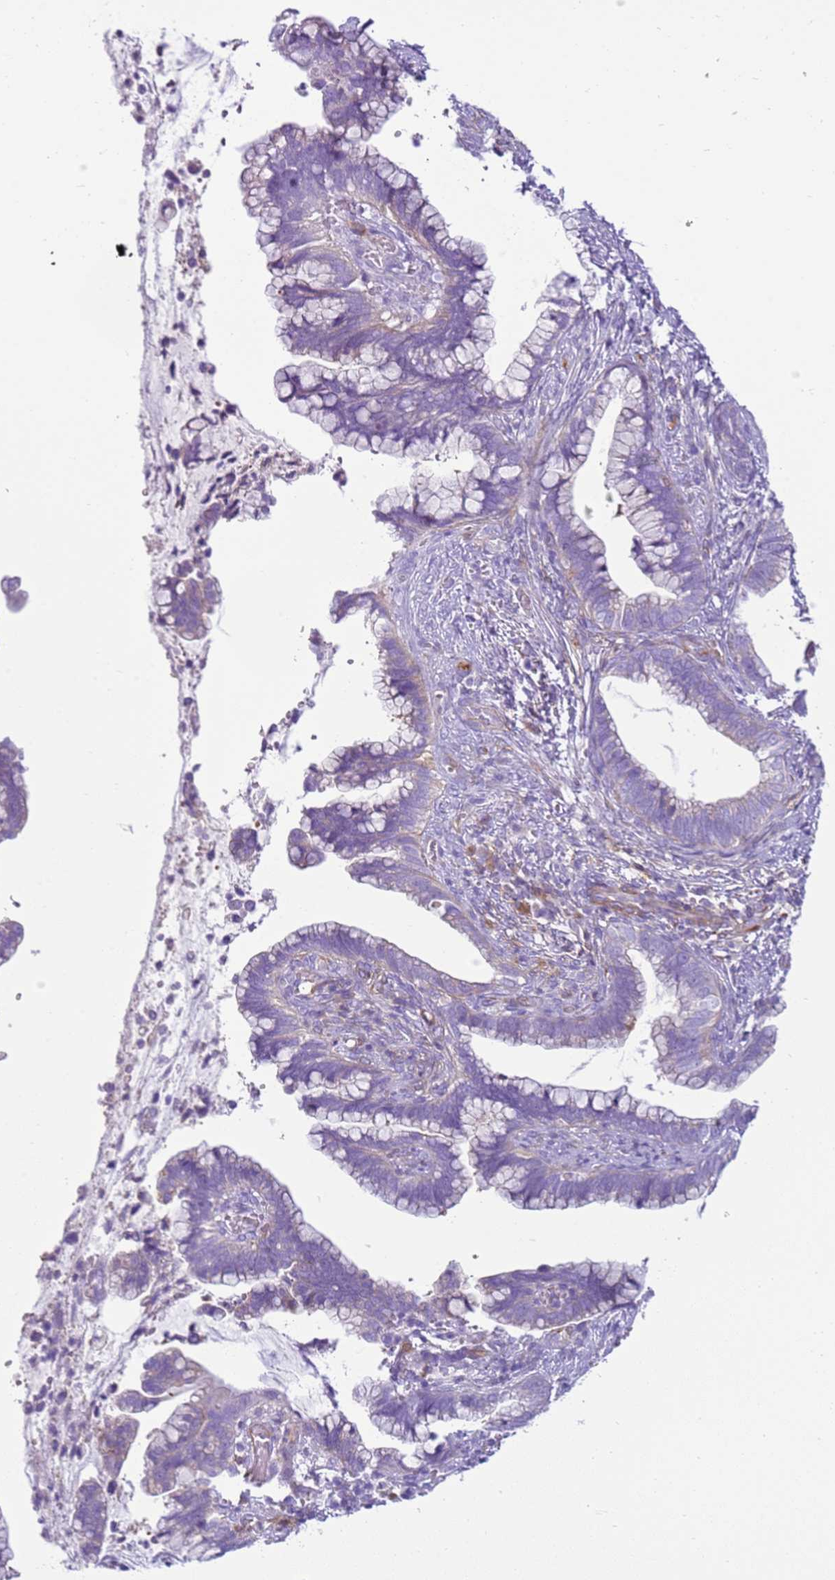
{"staining": {"intensity": "weak", "quantity": "<25%", "location": "cytoplasmic/membranous"}, "tissue": "cervical cancer", "cell_type": "Tumor cells", "image_type": "cancer", "snomed": [{"axis": "morphology", "description": "Adenocarcinoma, NOS"}, {"axis": "topography", "description": "Cervix"}], "caption": "High power microscopy micrograph of an immunohistochemistry image of cervical adenocarcinoma, revealing no significant positivity in tumor cells.", "gene": "SNX21", "patient": {"sex": "female", "age": 44}}